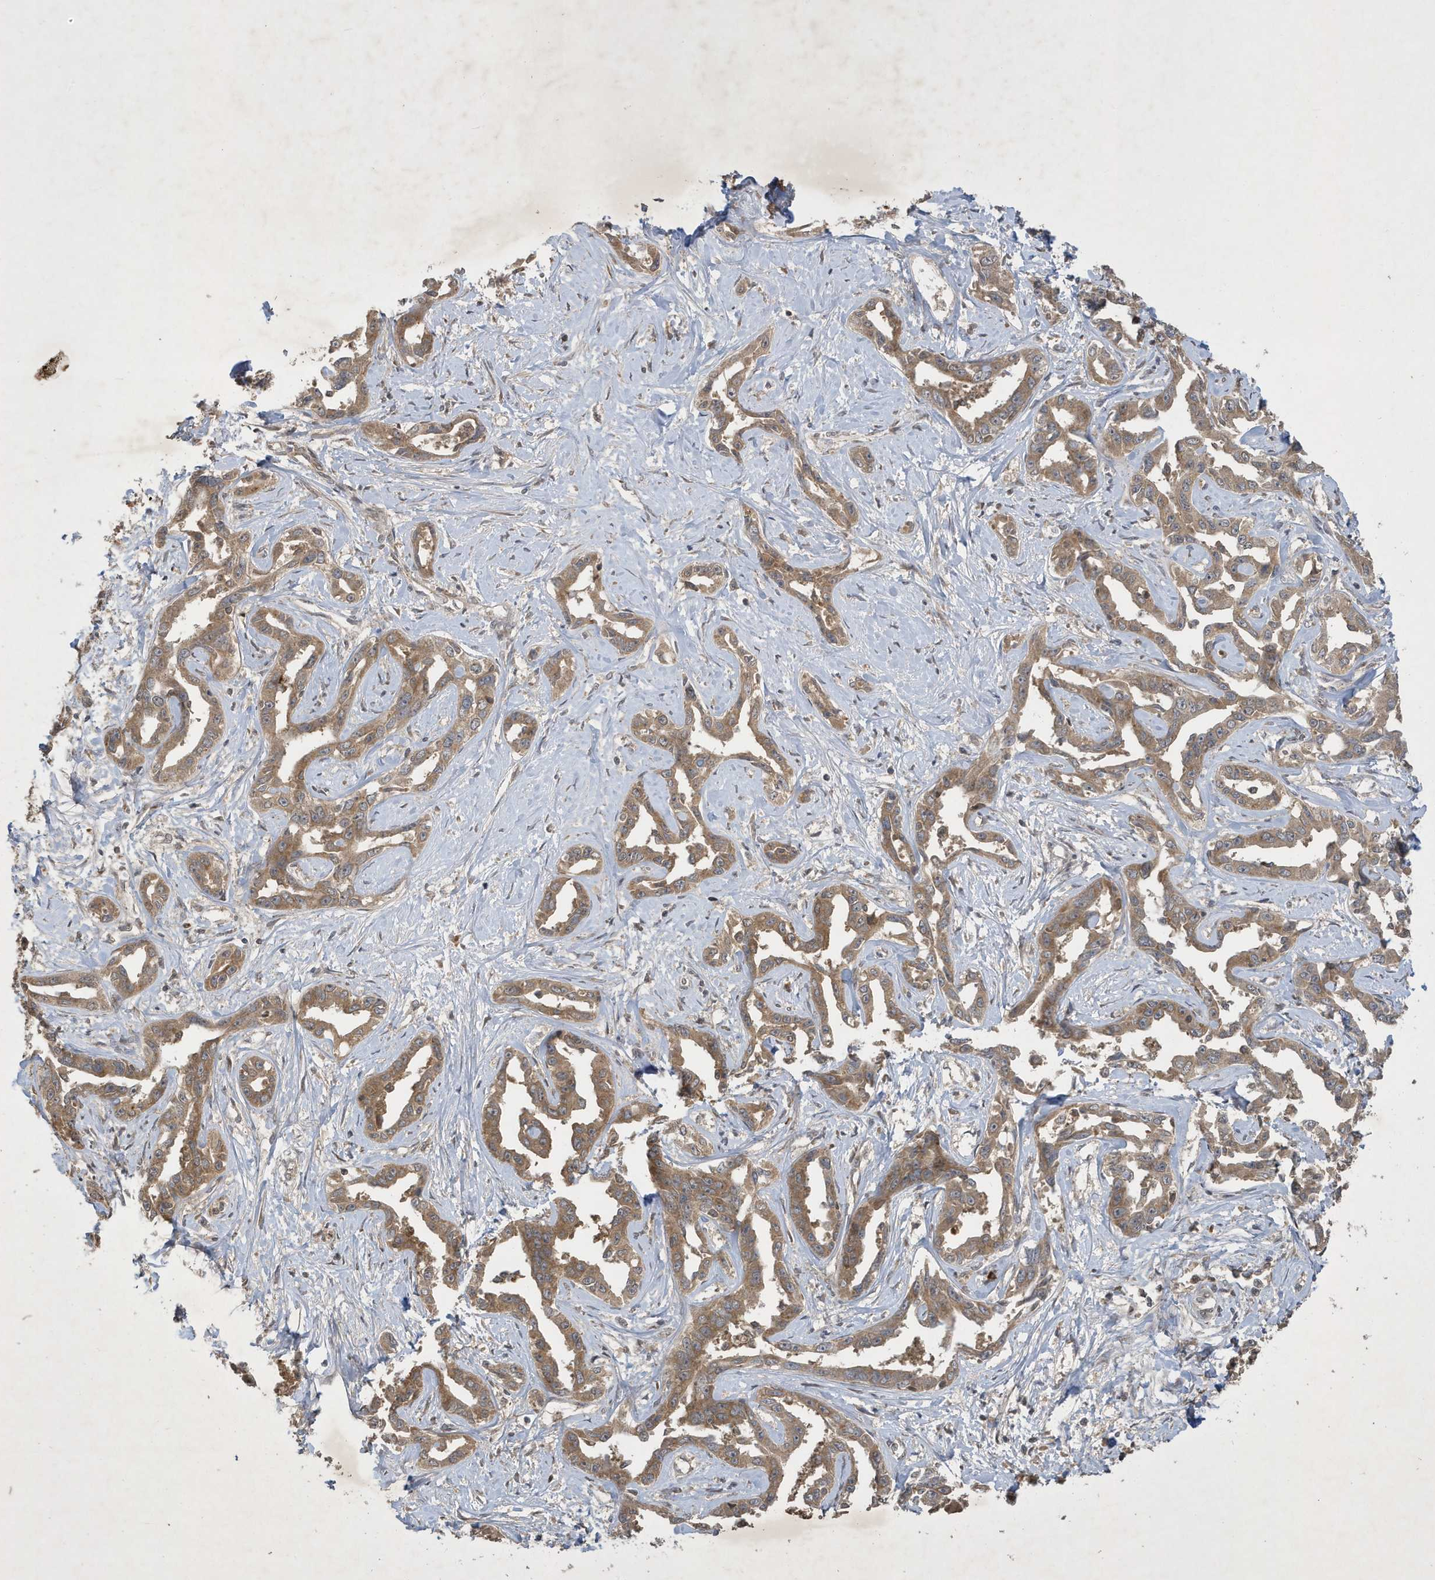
{"staining": {"intensity": "moderate", "quantity": ">75%", "location": "cytoplasmic/membranous"}, "tissue": "liver cancer", "cell_type": "Tumor cells", "image_type": "cancer", "snomed": [{"axis": "morphology", "description": "Cholangiocarcinoma"}, {"axis": "topography", "description": "Liver"}], "caption": "Brown immunohistochemical staining in liver cholangiocarcinoma shows moderate cytoplasmic/membranous expression in about >75% of tumor cells. (DAB (3,3'-diaminobenzidine) = brown stain, brightfield microscopy at high magnification).", "gene": "STX10", "patient": {"sex": "male", "age": 59}}